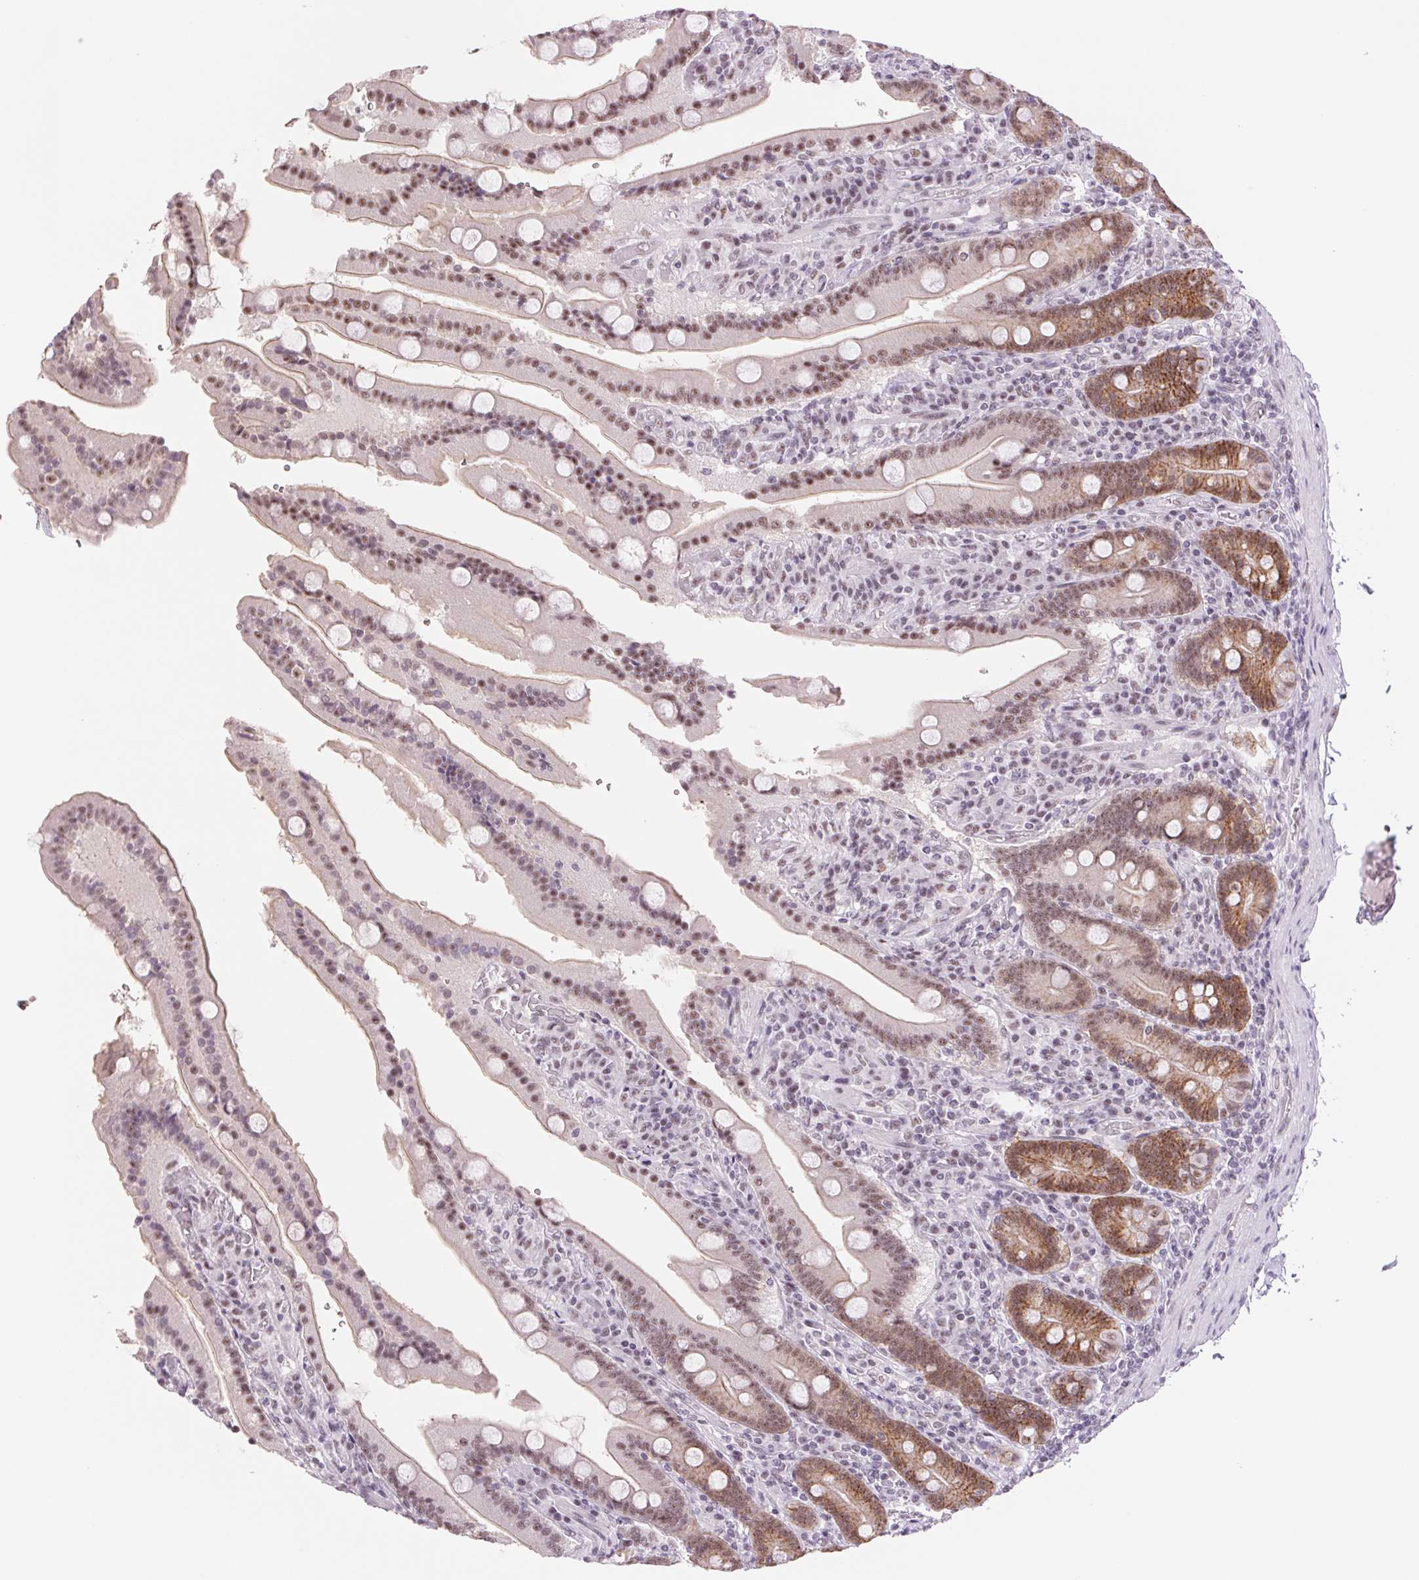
{"staining": {"intensity": "moderate", "quantity": ">75%", "location": "cytoplasmic/membranous,nuclear"}, "tissue": "duodenum", "cell_type": "Glandular cells", "image_type": "normal", "snomed": [{"axis": "morphology", "description": "Normal tissue, NOS"}, {"axis": "topography", "description": "Duodenum"}], "caption": "Glandular cells demonstrate moderate cytoplasmic/membranous,nuclear staining in about >75% of cells in normal duodenum. (IHC, brightfield microscopy, high magnification).", "gene": "ZC3H14", "patient": {"sex": "female", "age": 62}}